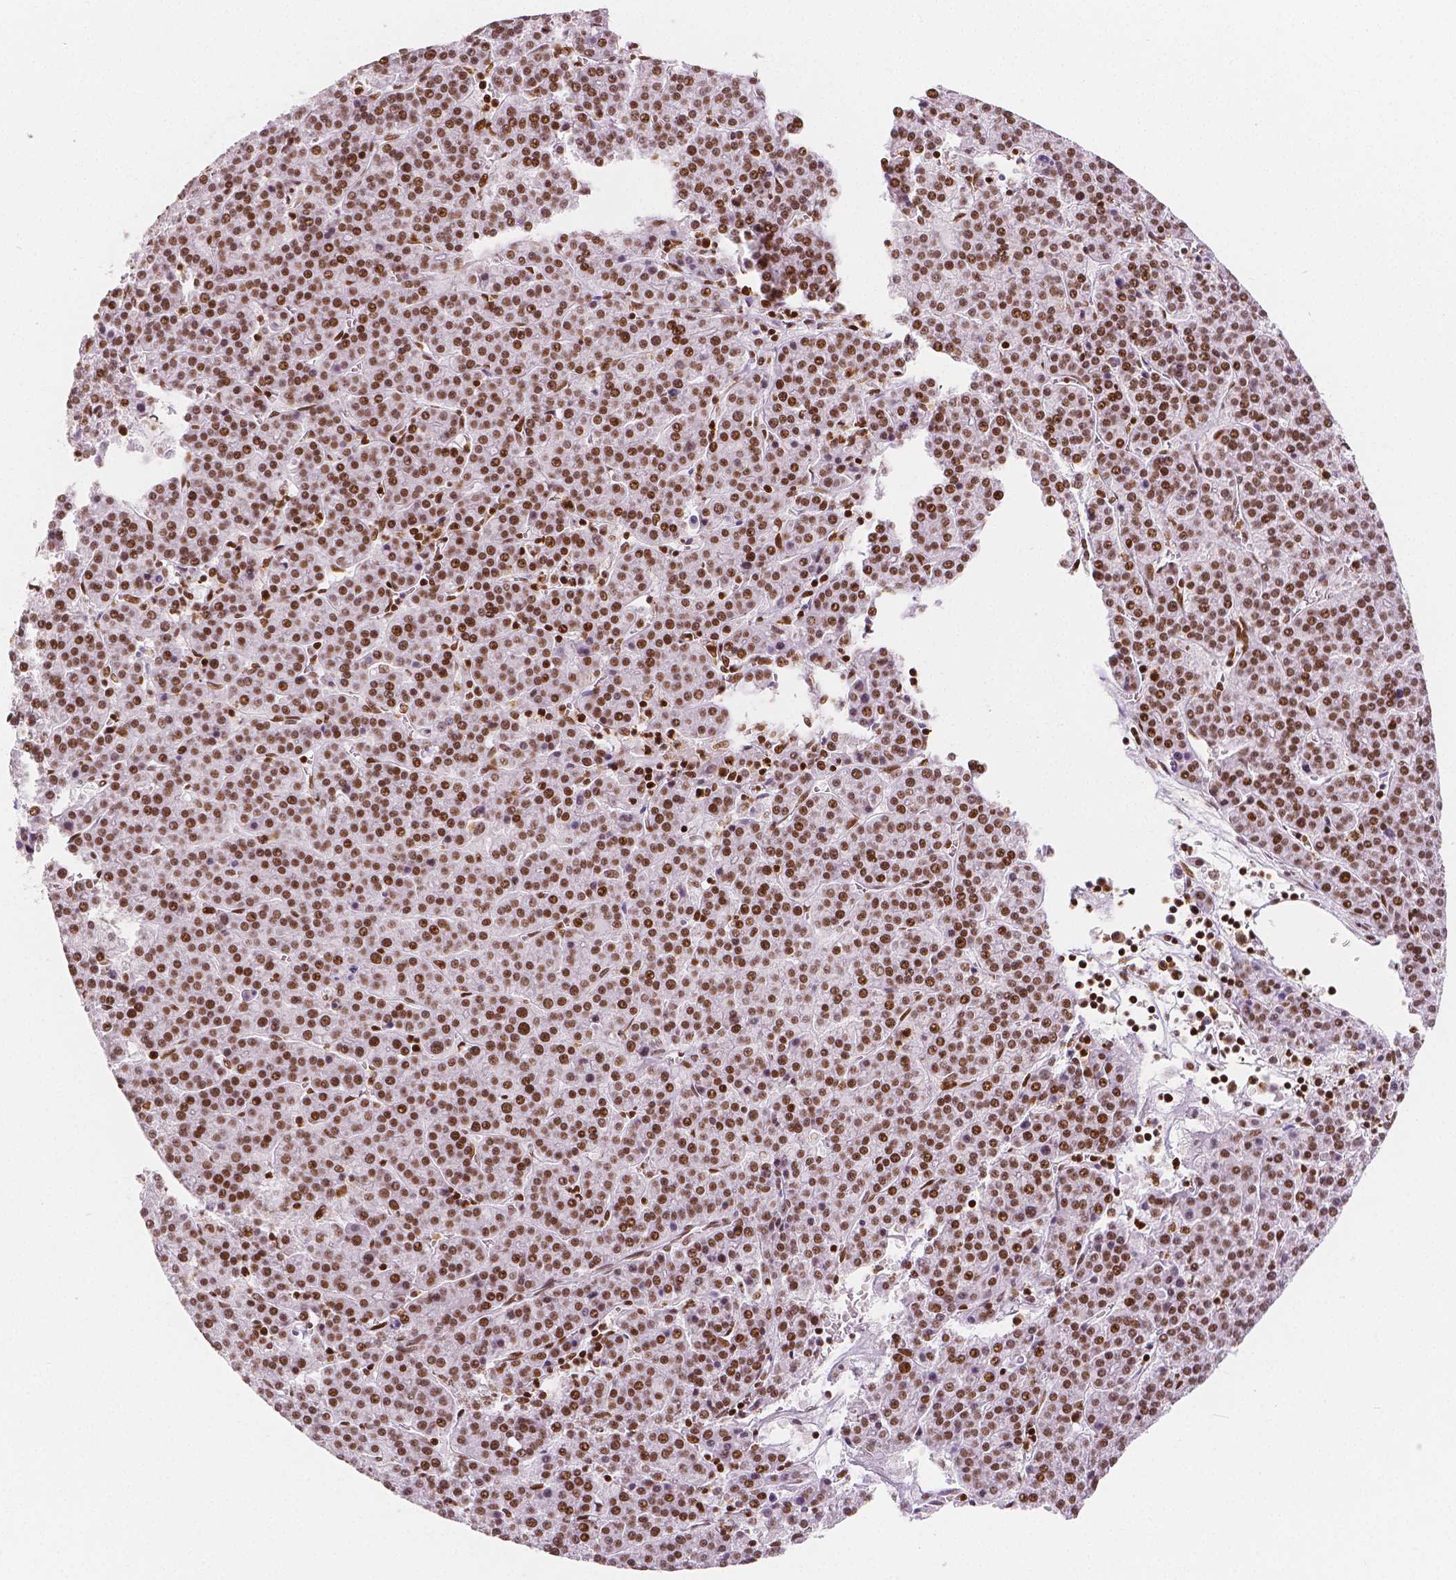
{"staining": {"intensity": "strong", "quantity": ">75%", "location": "nuclear"}, "tissue": "liver cancer", "cell_type": "Tumor cells", "image_type": "cancer", "snomed": [{"axis": "morphology", "description": "Carcinoma, Hepatocellular, NOS"}, {"axis": "topography", "description": "Liver"}], "caption": "Protein staining reveals strong nuclear expression in approximately >75% of tumor cells in liver cancer (hepatocellular carcinoma).", "gene": "HDAC1", "patient": {"sex": "female", "age": 58}}